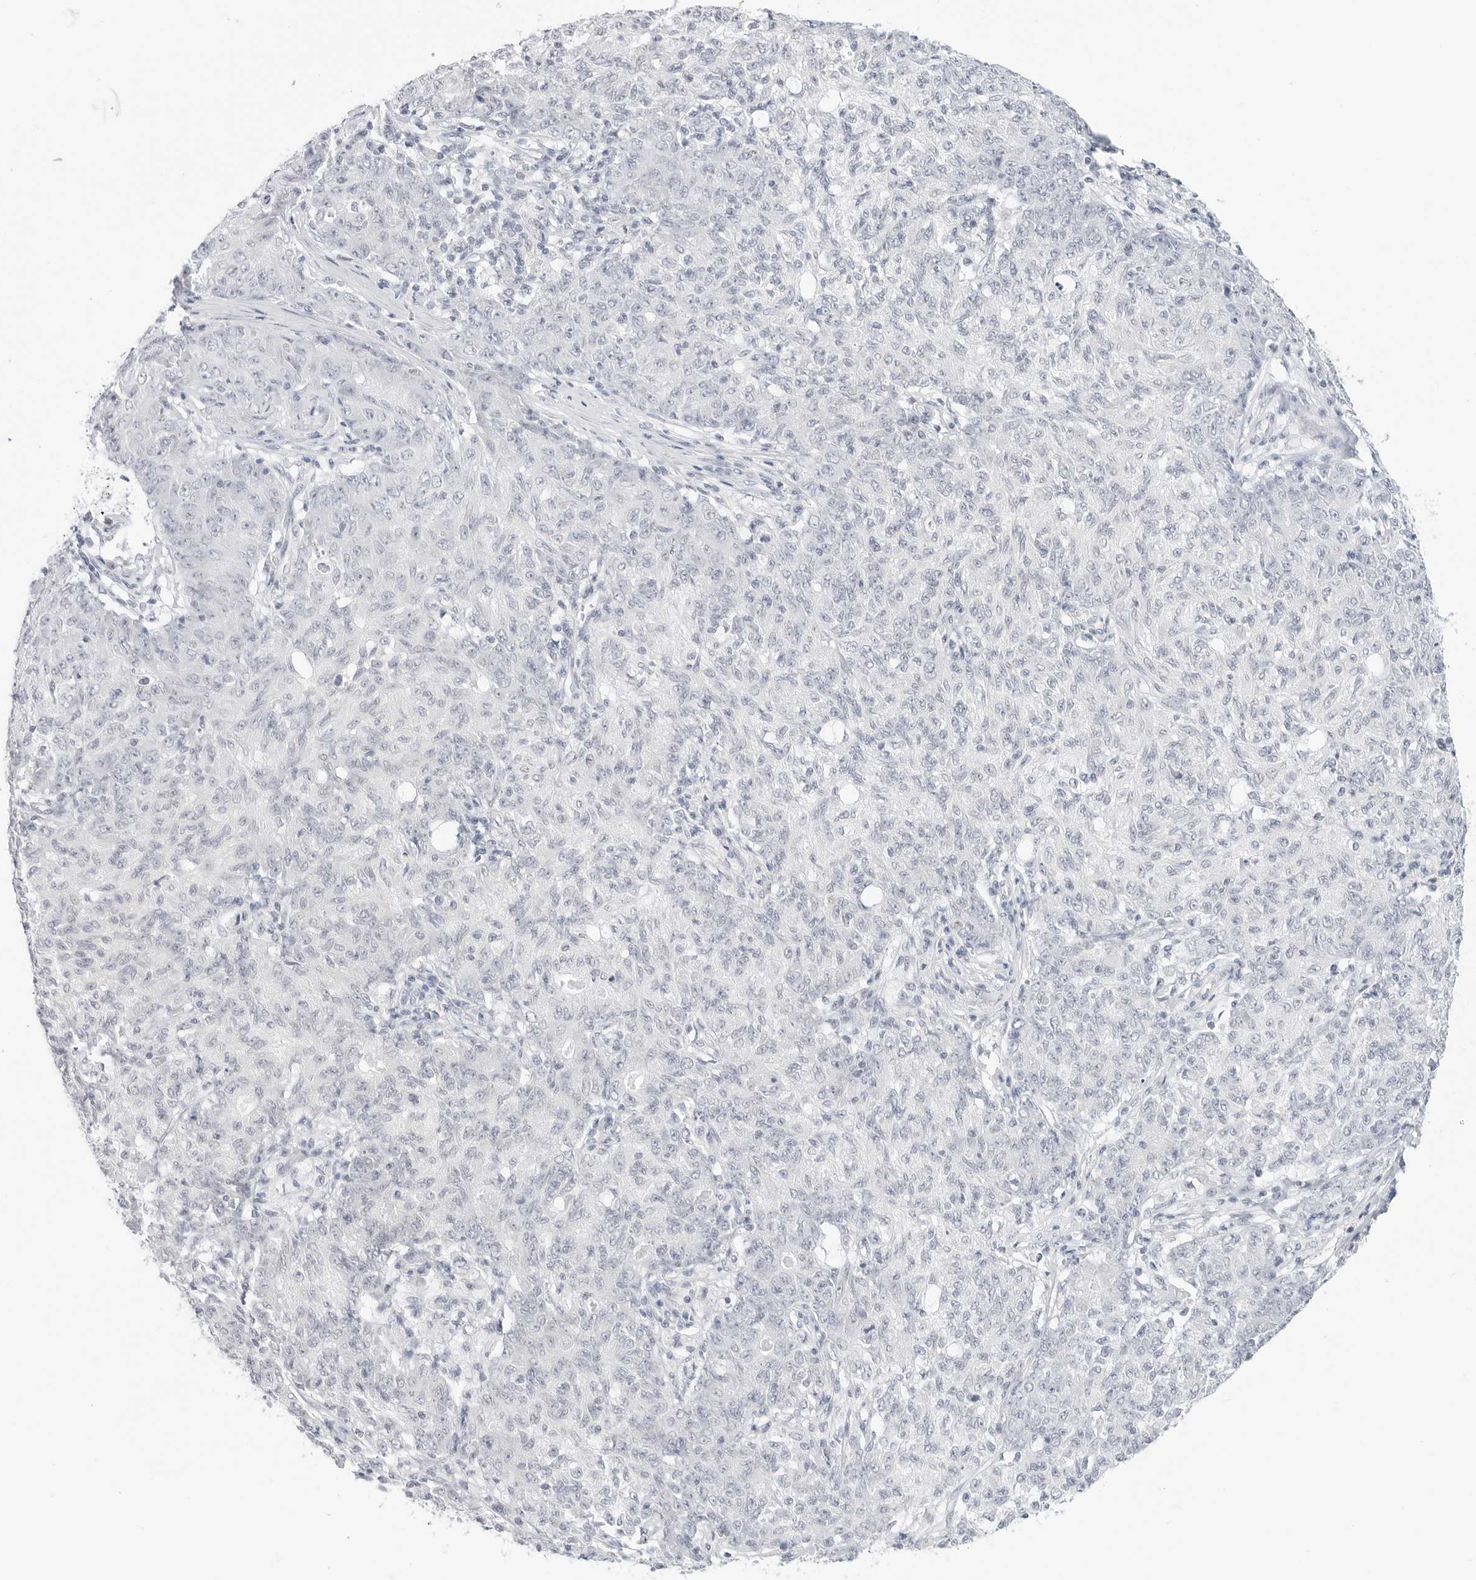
{"staining": {"intensity": "negative", "quantity": "none", "location": "none"}, "tissue": "ovarian cancer", "cell_type": "Tumor cells", "image_type": "cancer", "snomed": [{"axis": "morphology", "description": "Carcinoma, endometroid"}, {"axis": "topography", "description": "Ovary"}], "caption": "Tumor cells are negative for brown protein staining in ovarian cancer (endometroid carcinoma).", "gene": "HMGCS2", "patient": {"sex": "female", "age": 42}}